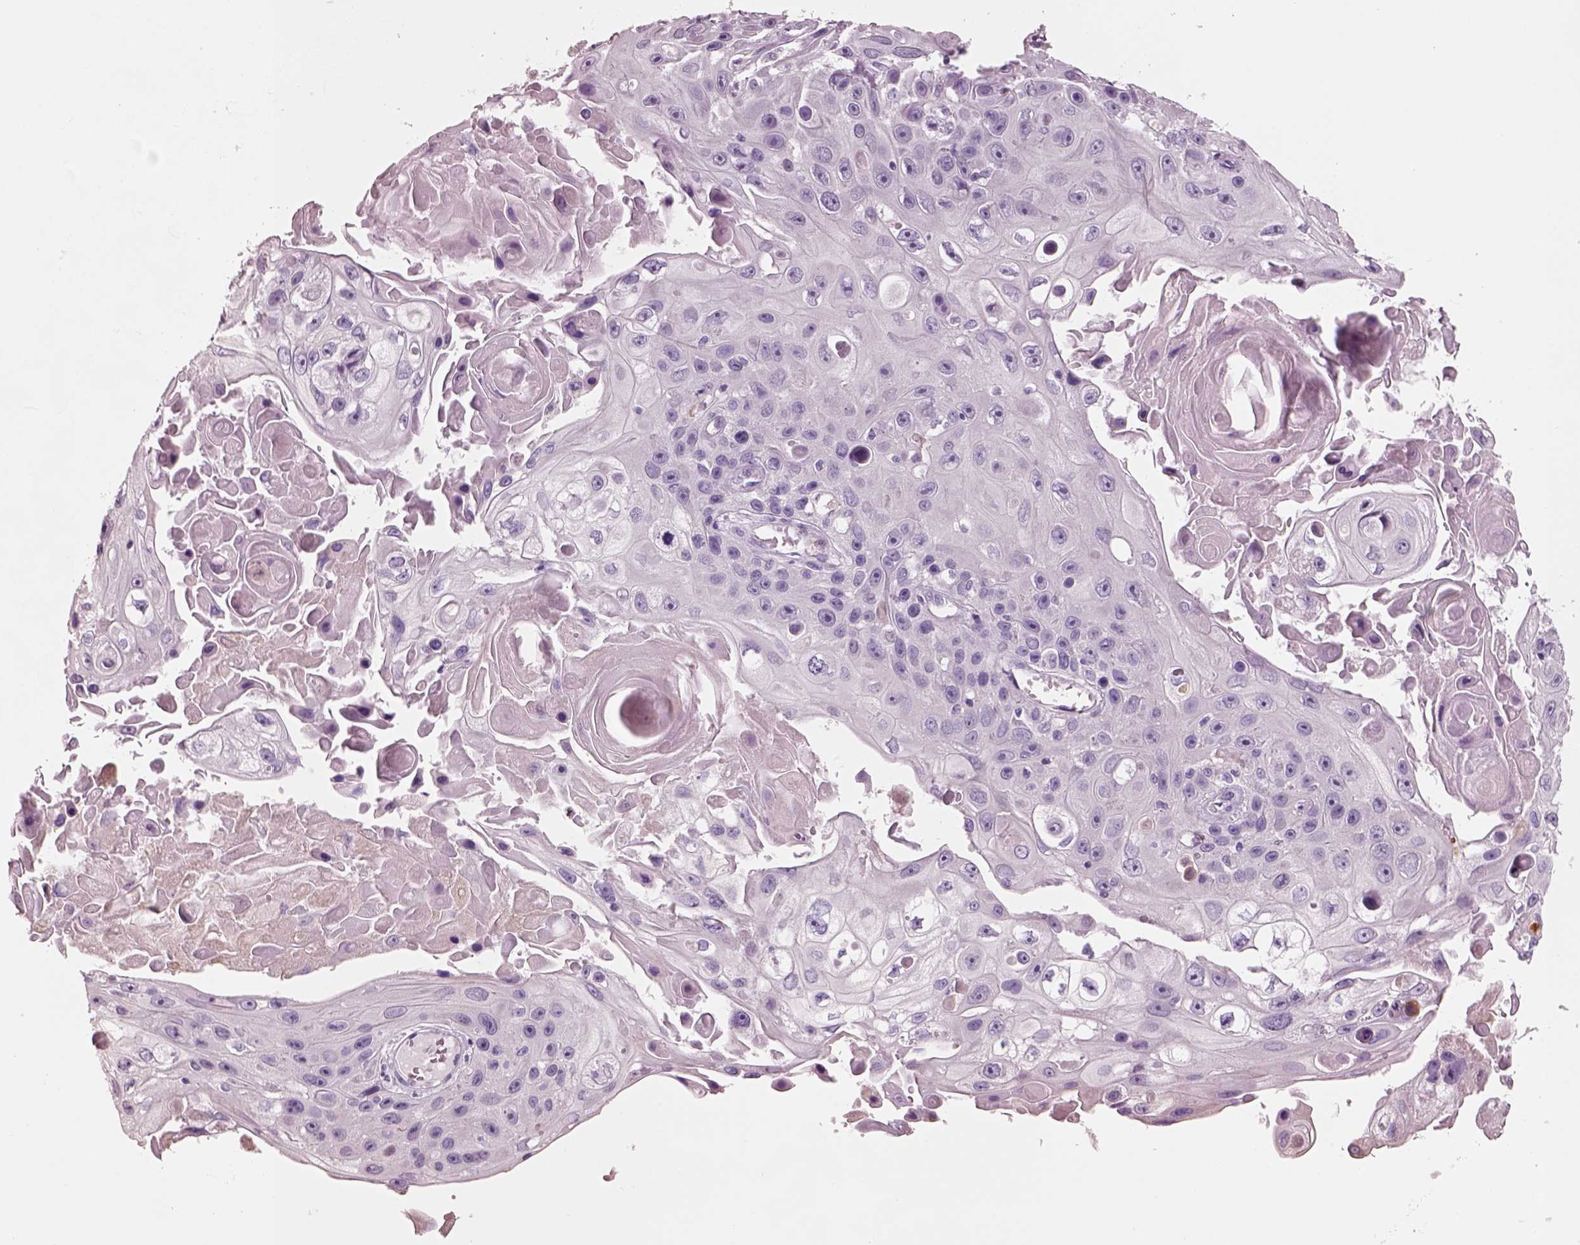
{"staining": {"intensity": "negative", "quantity": "none", "location": "none"}, "tissue": "skin cancer", "cell_type": "Tumor cells", "image_type": "cancer", "snomed": [{"axis": "morphology", "description": "Squamous cell carcinoma, NOS"}, {"axis": "topography", "description": "Skin"}], "caption": "Skin squamous cell carcinoma was stained to show a protein in brown. There is no significant positivity in tumor cells. (Stains: DAB (3,3'-diaminobenzidine) IHC with hematoxylin counter stain, Microscopy: brightfield microscopy at high magnification).", "gene": "PNOC", "patient": {"sex": "male", "age": 82}}